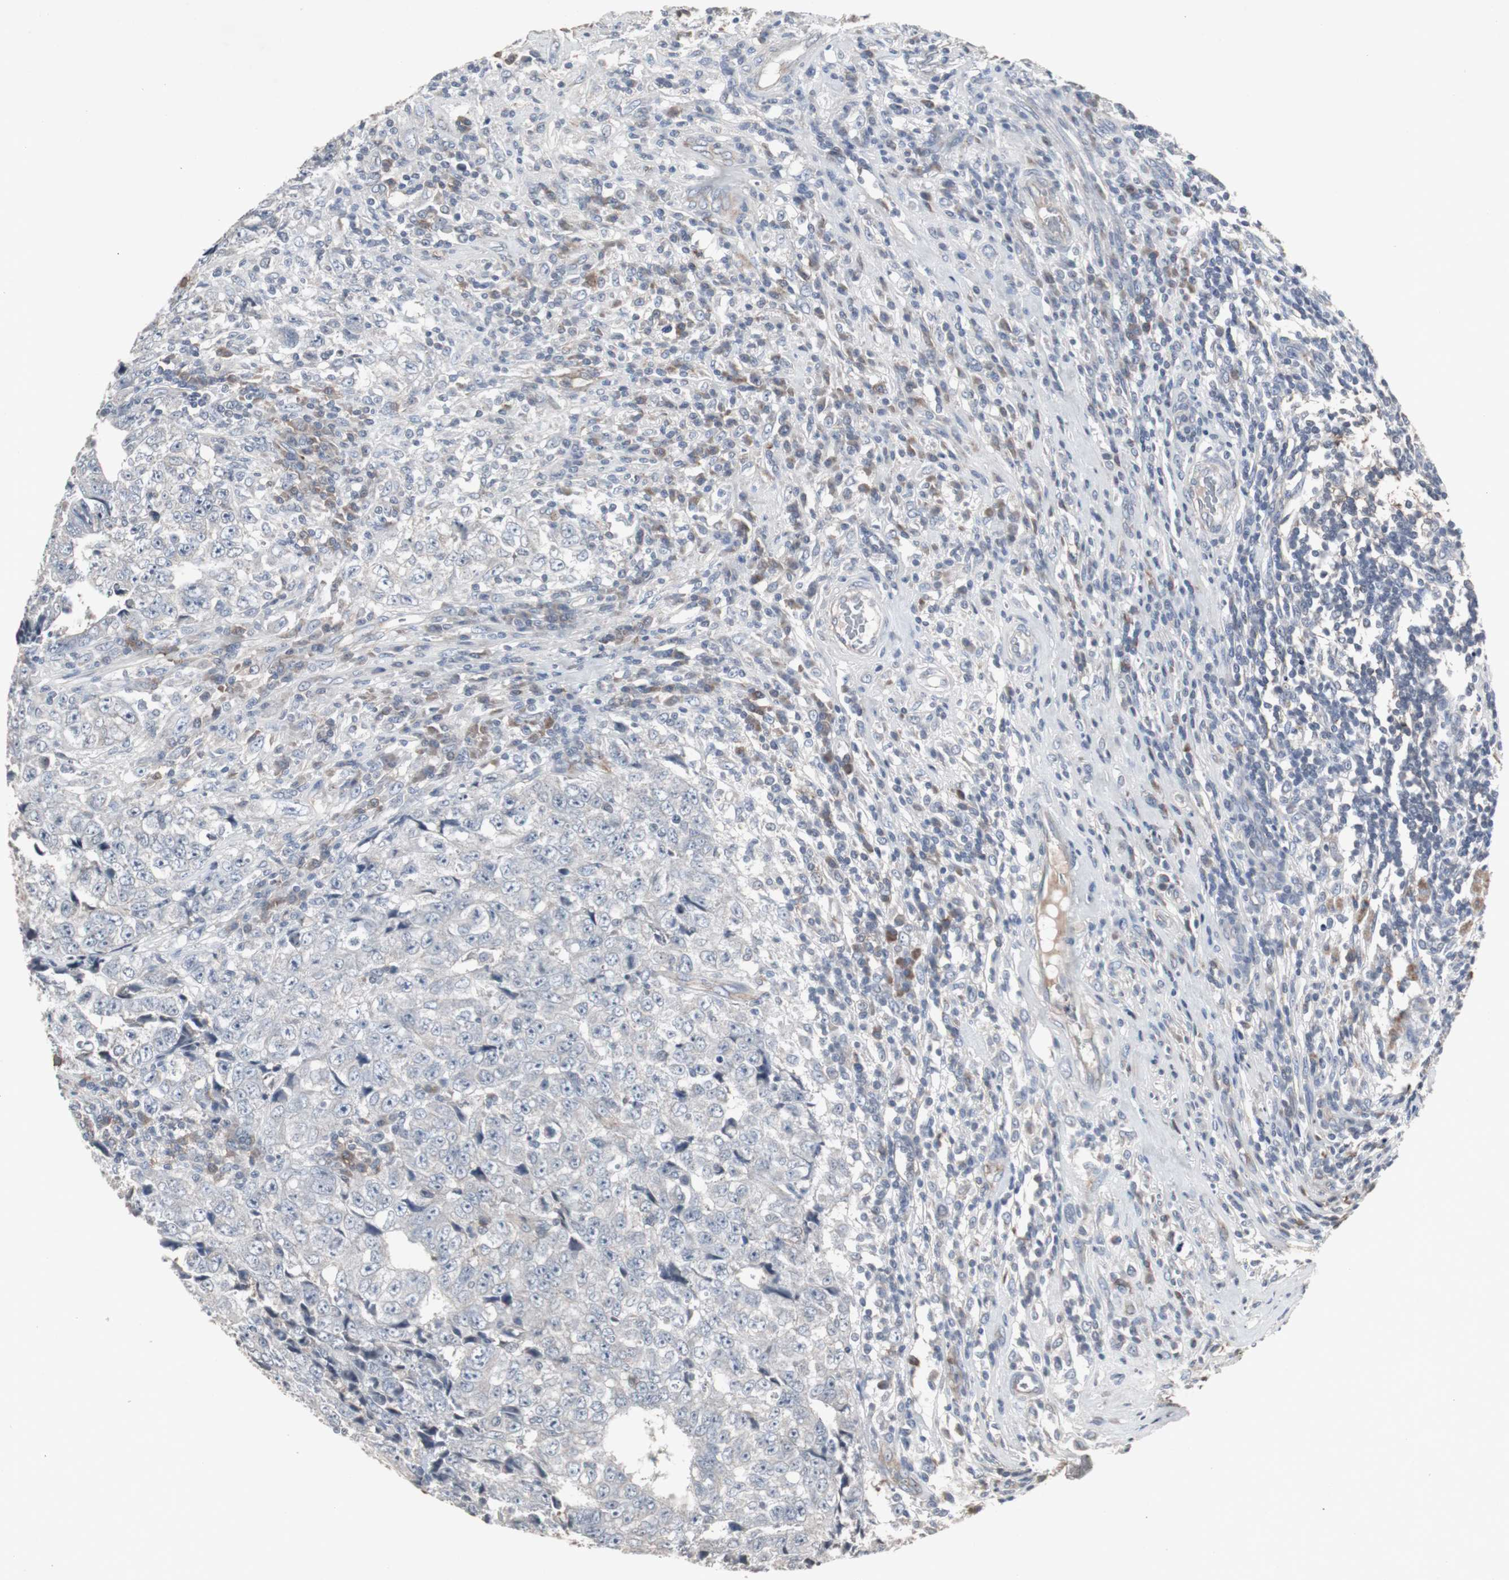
{"staining": {"intensity": "negative", "quantity": "none", "location": "none"}, "tissue": "testis cancer", "cell_type": "Tumor cells", "image_type": "cancer", "snomed": [{"axis": "morphology", "description": "Necrosis, NOS"}, {"axis": "morphology", "description": "Carcinoma, Embryonal, NOS"}, {"axis": "topography", "description": "Testis"}], "caption": "DAB immunohistochemical staining of human testis embryonal carcinoma reveals no significant expression in tumor cells.", "gene": "ACAA1", "patient": {"sex": "male", "age": 19}}